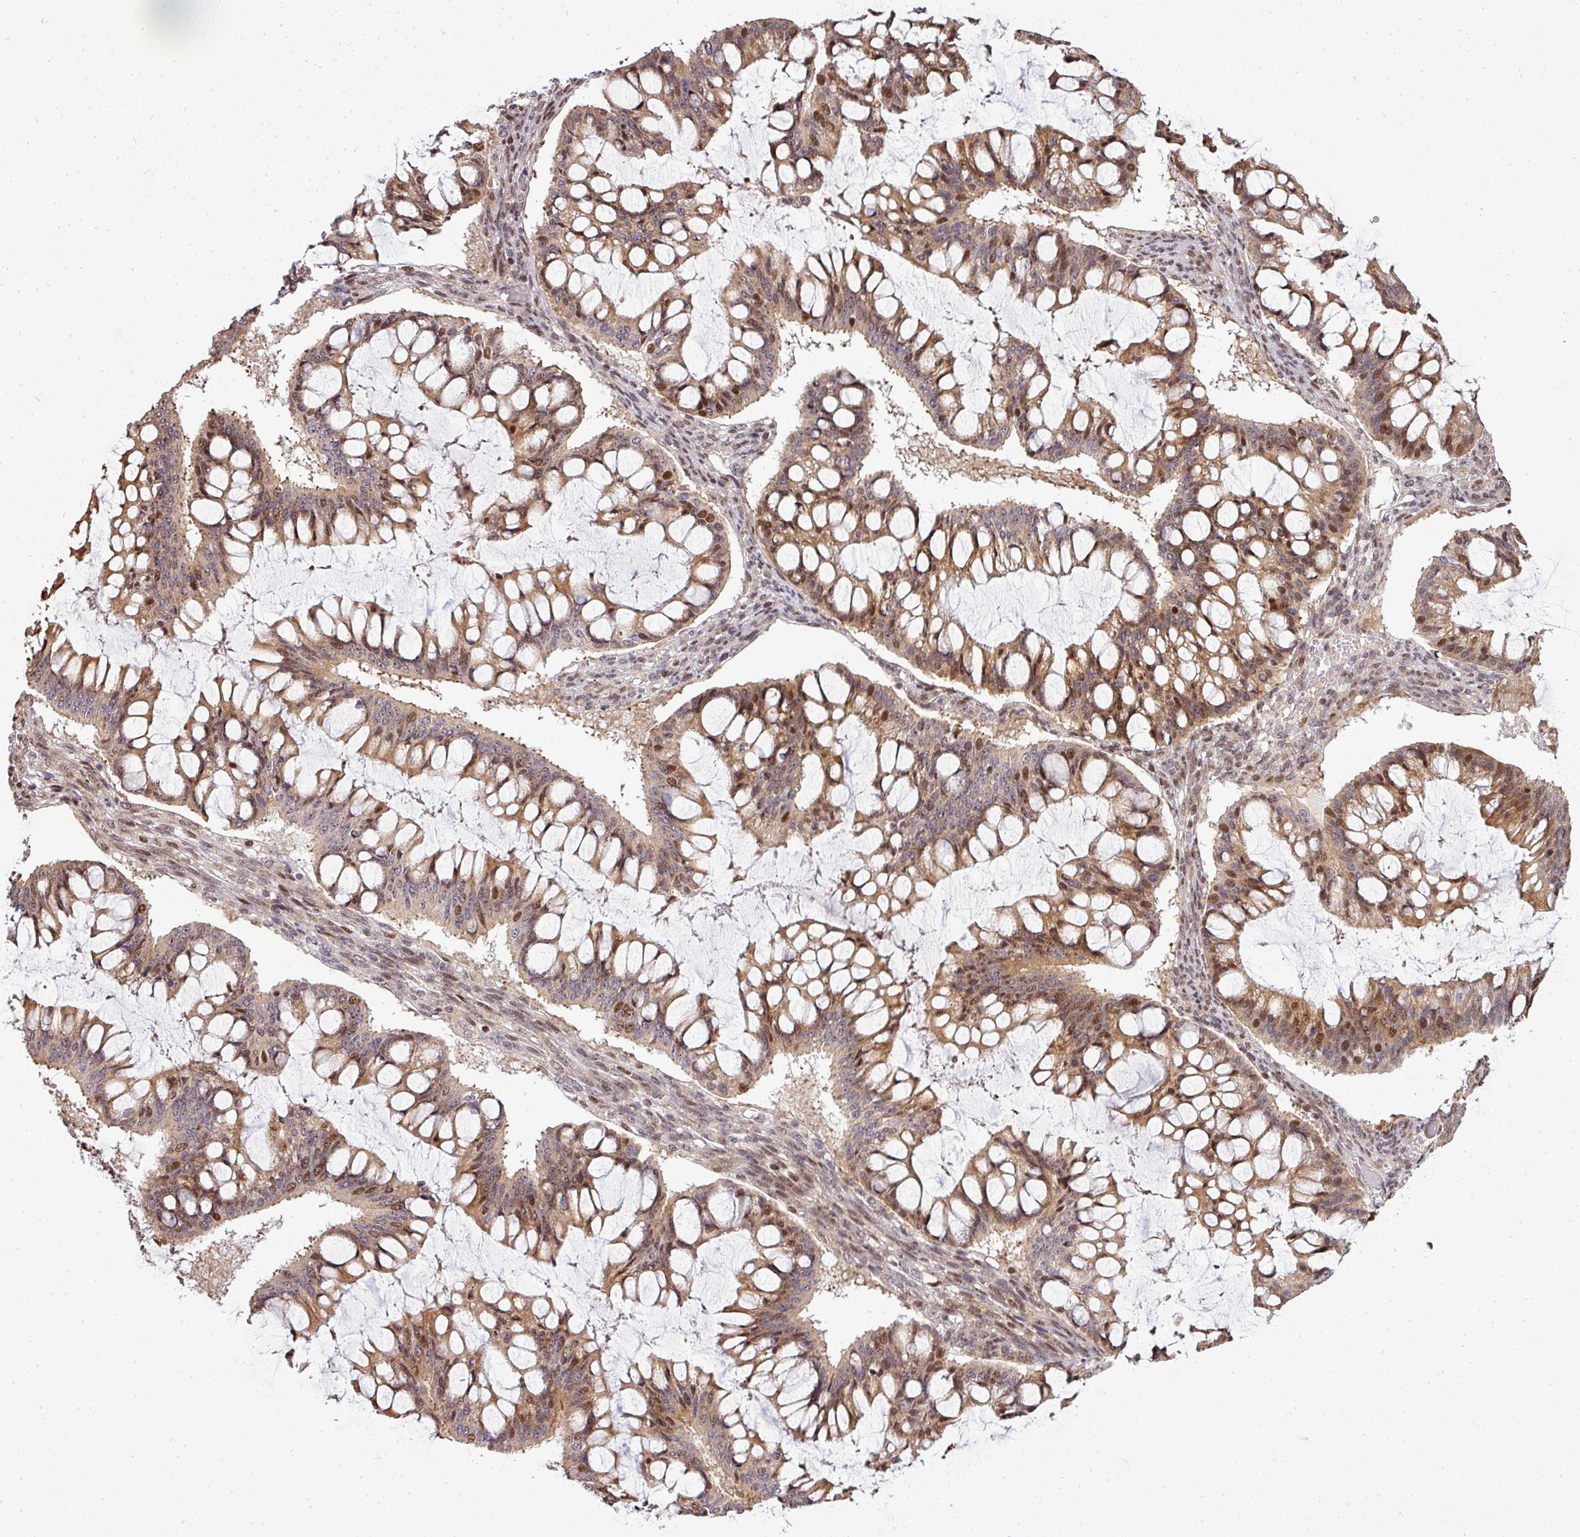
{"staining": {"intensity": "moderate", "quantity": ">75%", "location": "cytoplasmic/membranous,nuclear"}, "tissue": "ovarian cancer", "cell_type": "Tumor cells", "image_type": "cancer", "snomed": [{"axis": "morphology", "description": "Cystadenocarcinoma, mucinous, NOS"}, {"axis": "topography", "description": "Ovary"}], "caption": "A histopathology image of human ovarian cancer (mucinous cystadenocarcinoma) stained for a protein reveals moderate cytoplasmic/membranous and nuclear brown staining in tumor cells.", "gene": "PATZ1", "patient": {"sex": "female", "age": 73}}